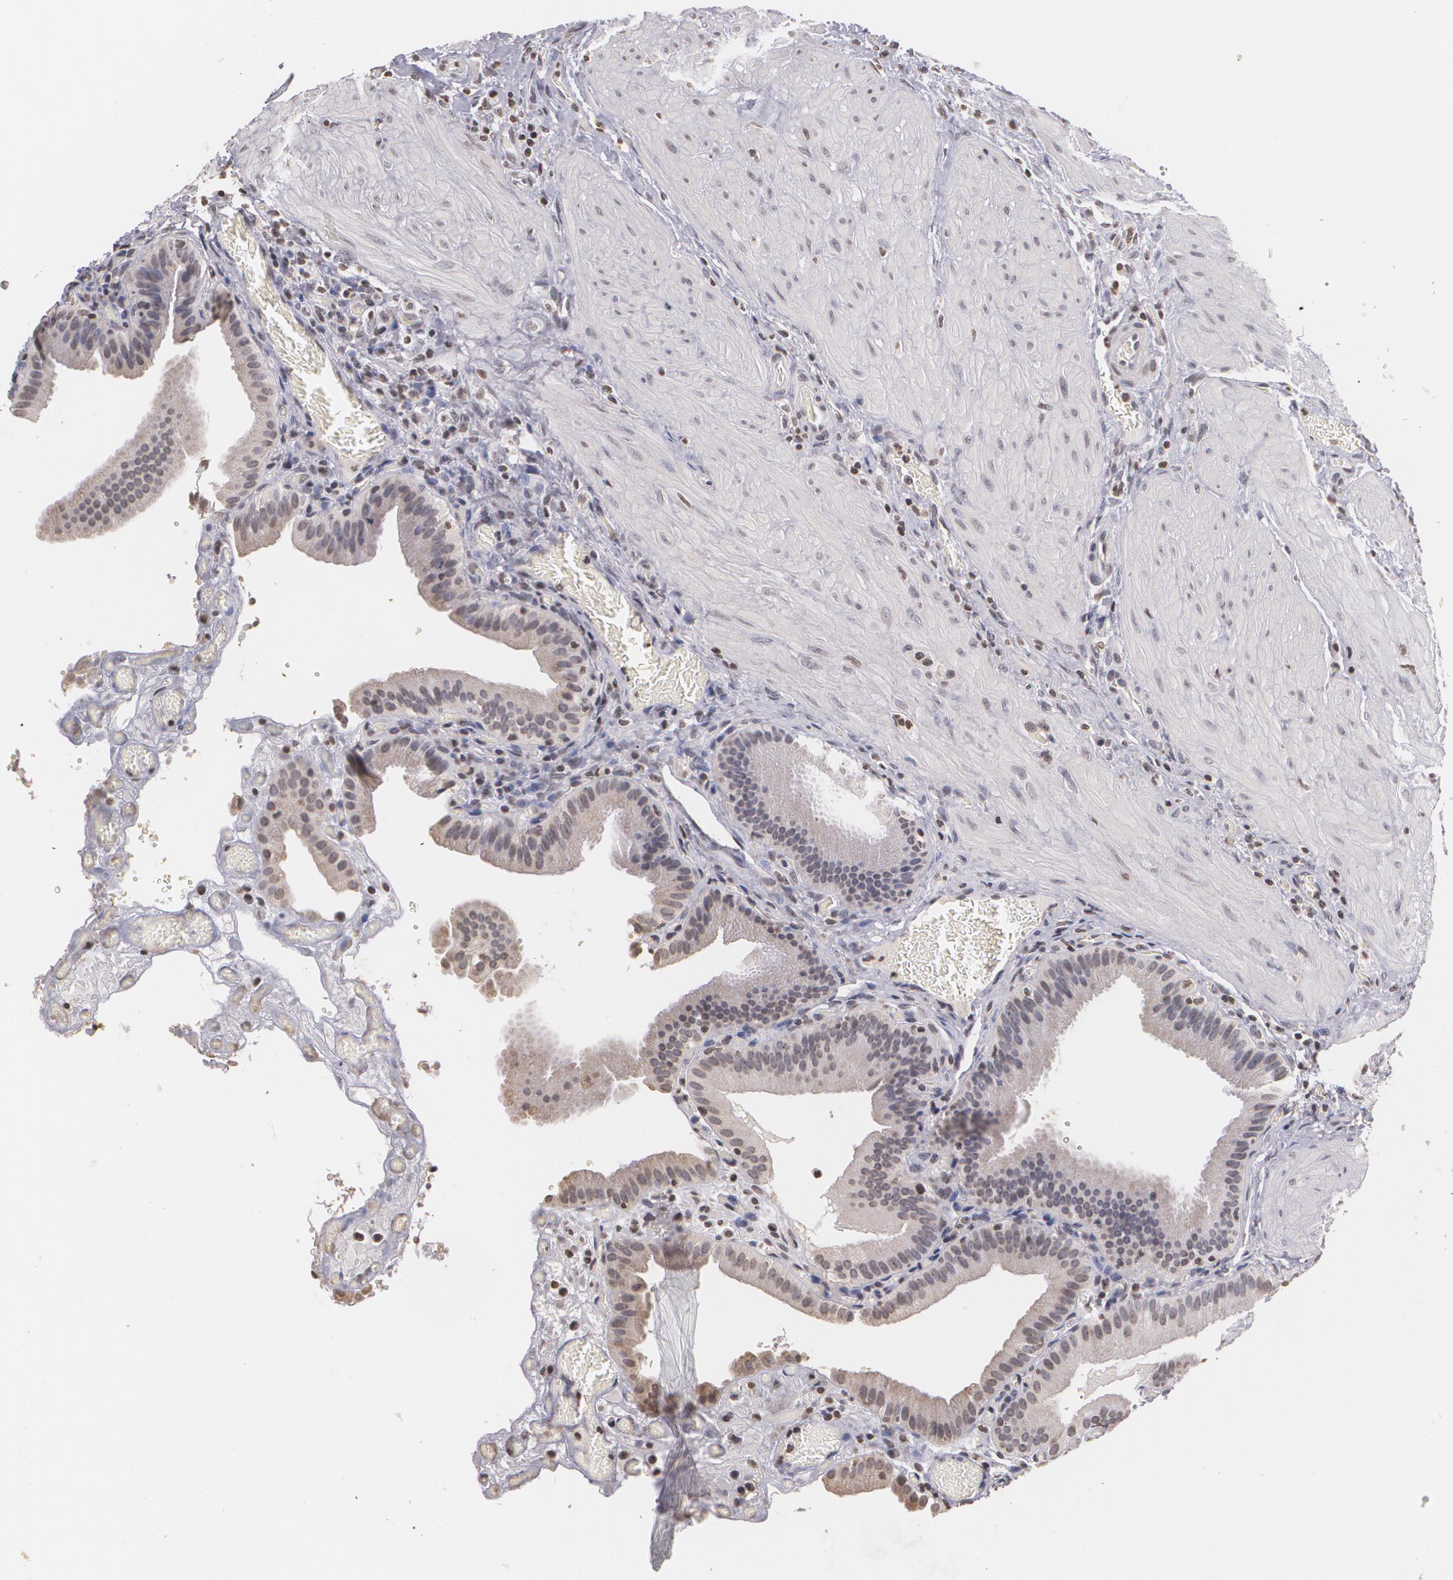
{"staining": {"intensity": "negative", "quantity": "none", "location": "none"}, "tissue": "gallbladder", "cell_type": "Glandular cells", "image_type": "normal", "snomed": [{"axis": "morphology", "description": "Normal tissue, NOS"}, {"axis": "topography", "description": "Gallbladder"}], "caption": "DAB (3,3'-diaminobenzidine) immunohistochemical staining of normal human gallbladder demonstrates no significant expression in glandular cells. Brightfield microscopy of immunohistochemistry stained with DAB (brown) and hematoxylin (blue), captured at high magnification.", "gene": "THRB", "patient": {"sex": "female", "age": 75}}